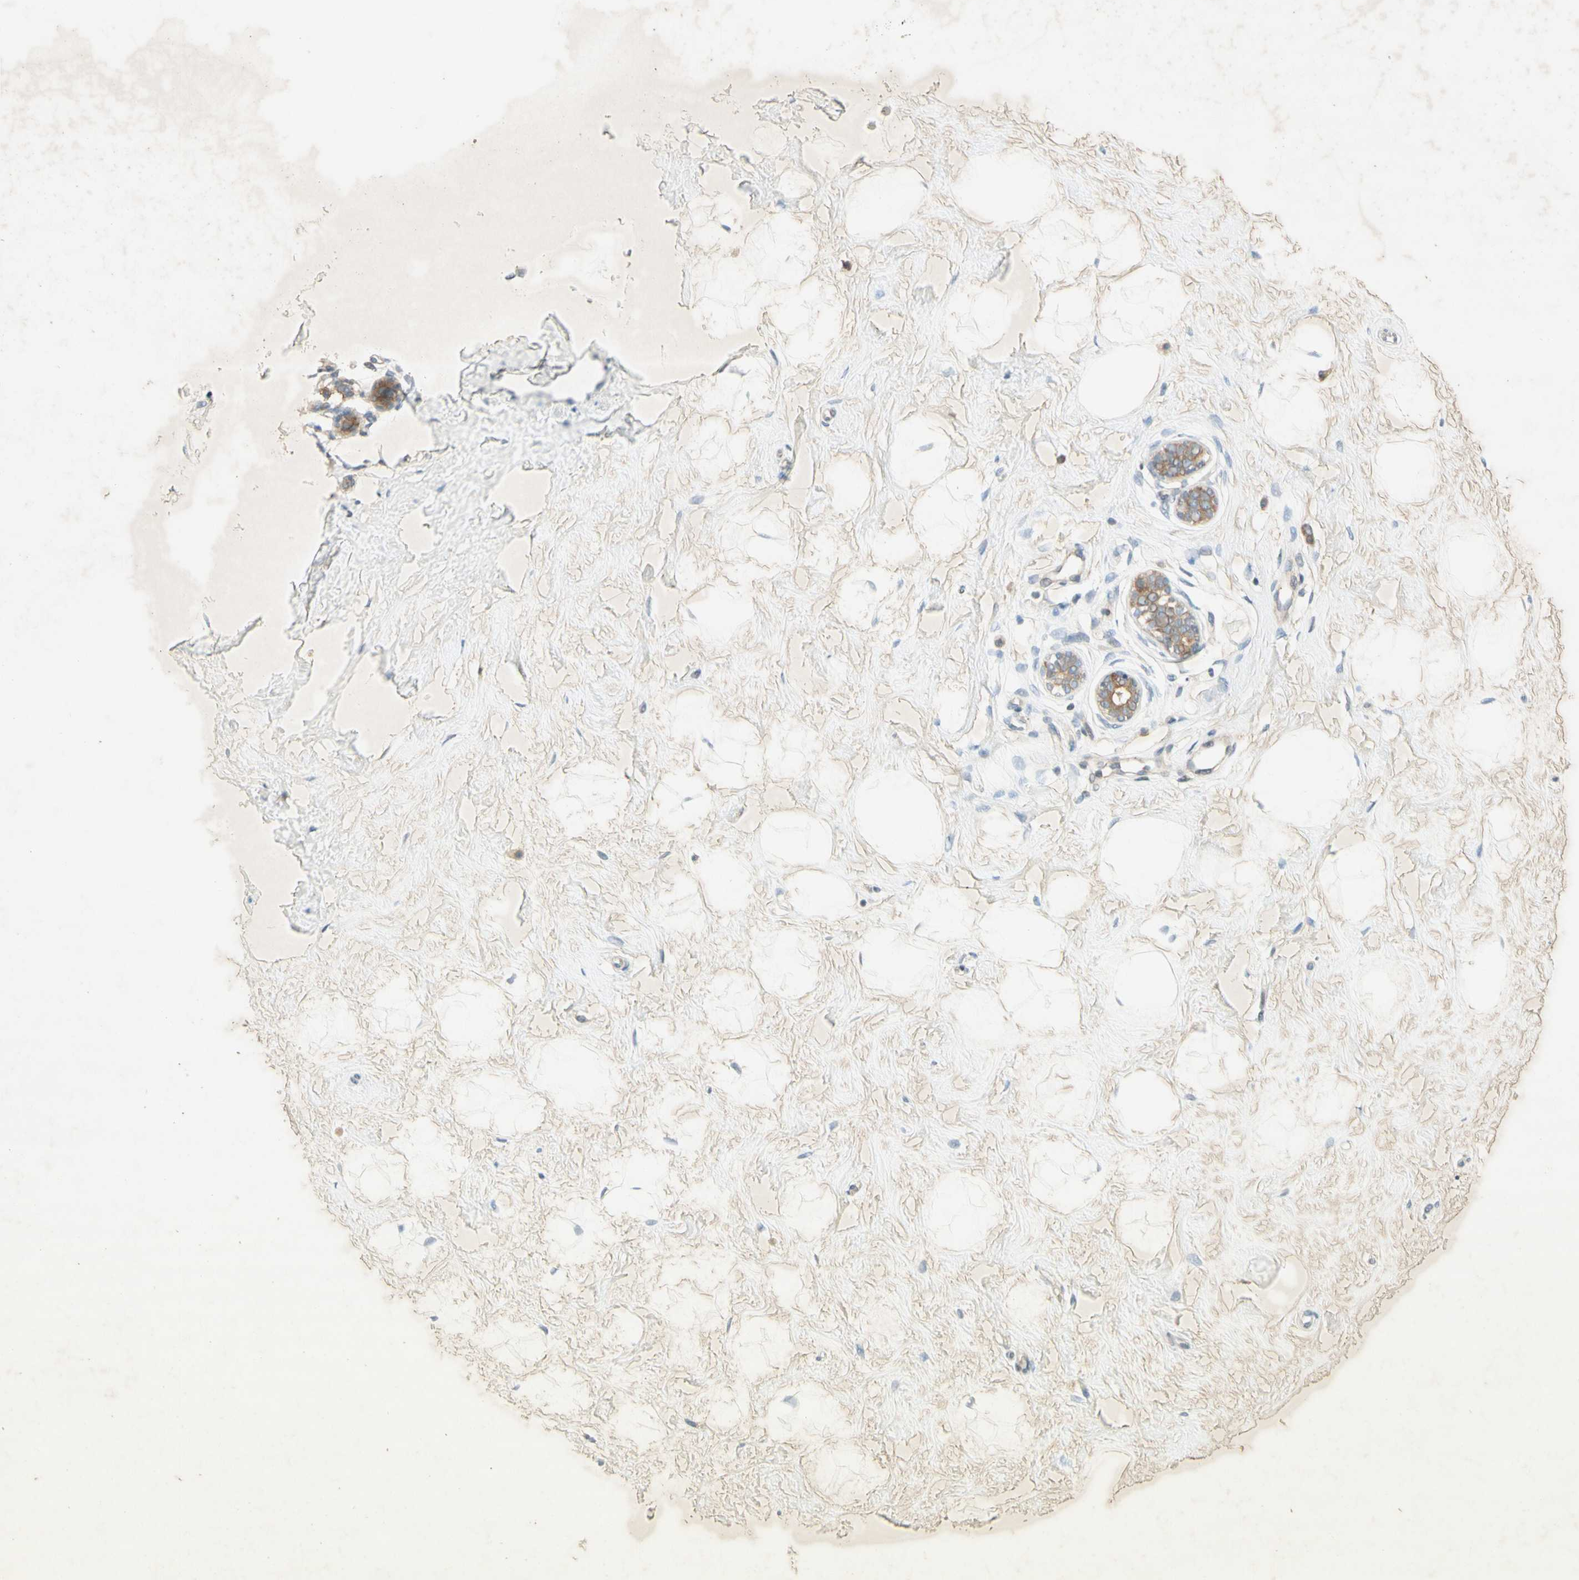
{"staining": {"intensity": "negative", "quantity": "none", "location": "none"}, "tissue": "breast", "cell_type": "Adipocytes", "image_type": "normal", "snomed": [{"axis": "morphology", "description": "Normal tissue, NOS"}, {"axis": "topography", "description": "Breast"}], "caption": "Immunohistochemistry of unremarkable human breast displays no staining in adipocytes.", "gene": "ETF1", "patient": {"sex": "female", "age": 23}}